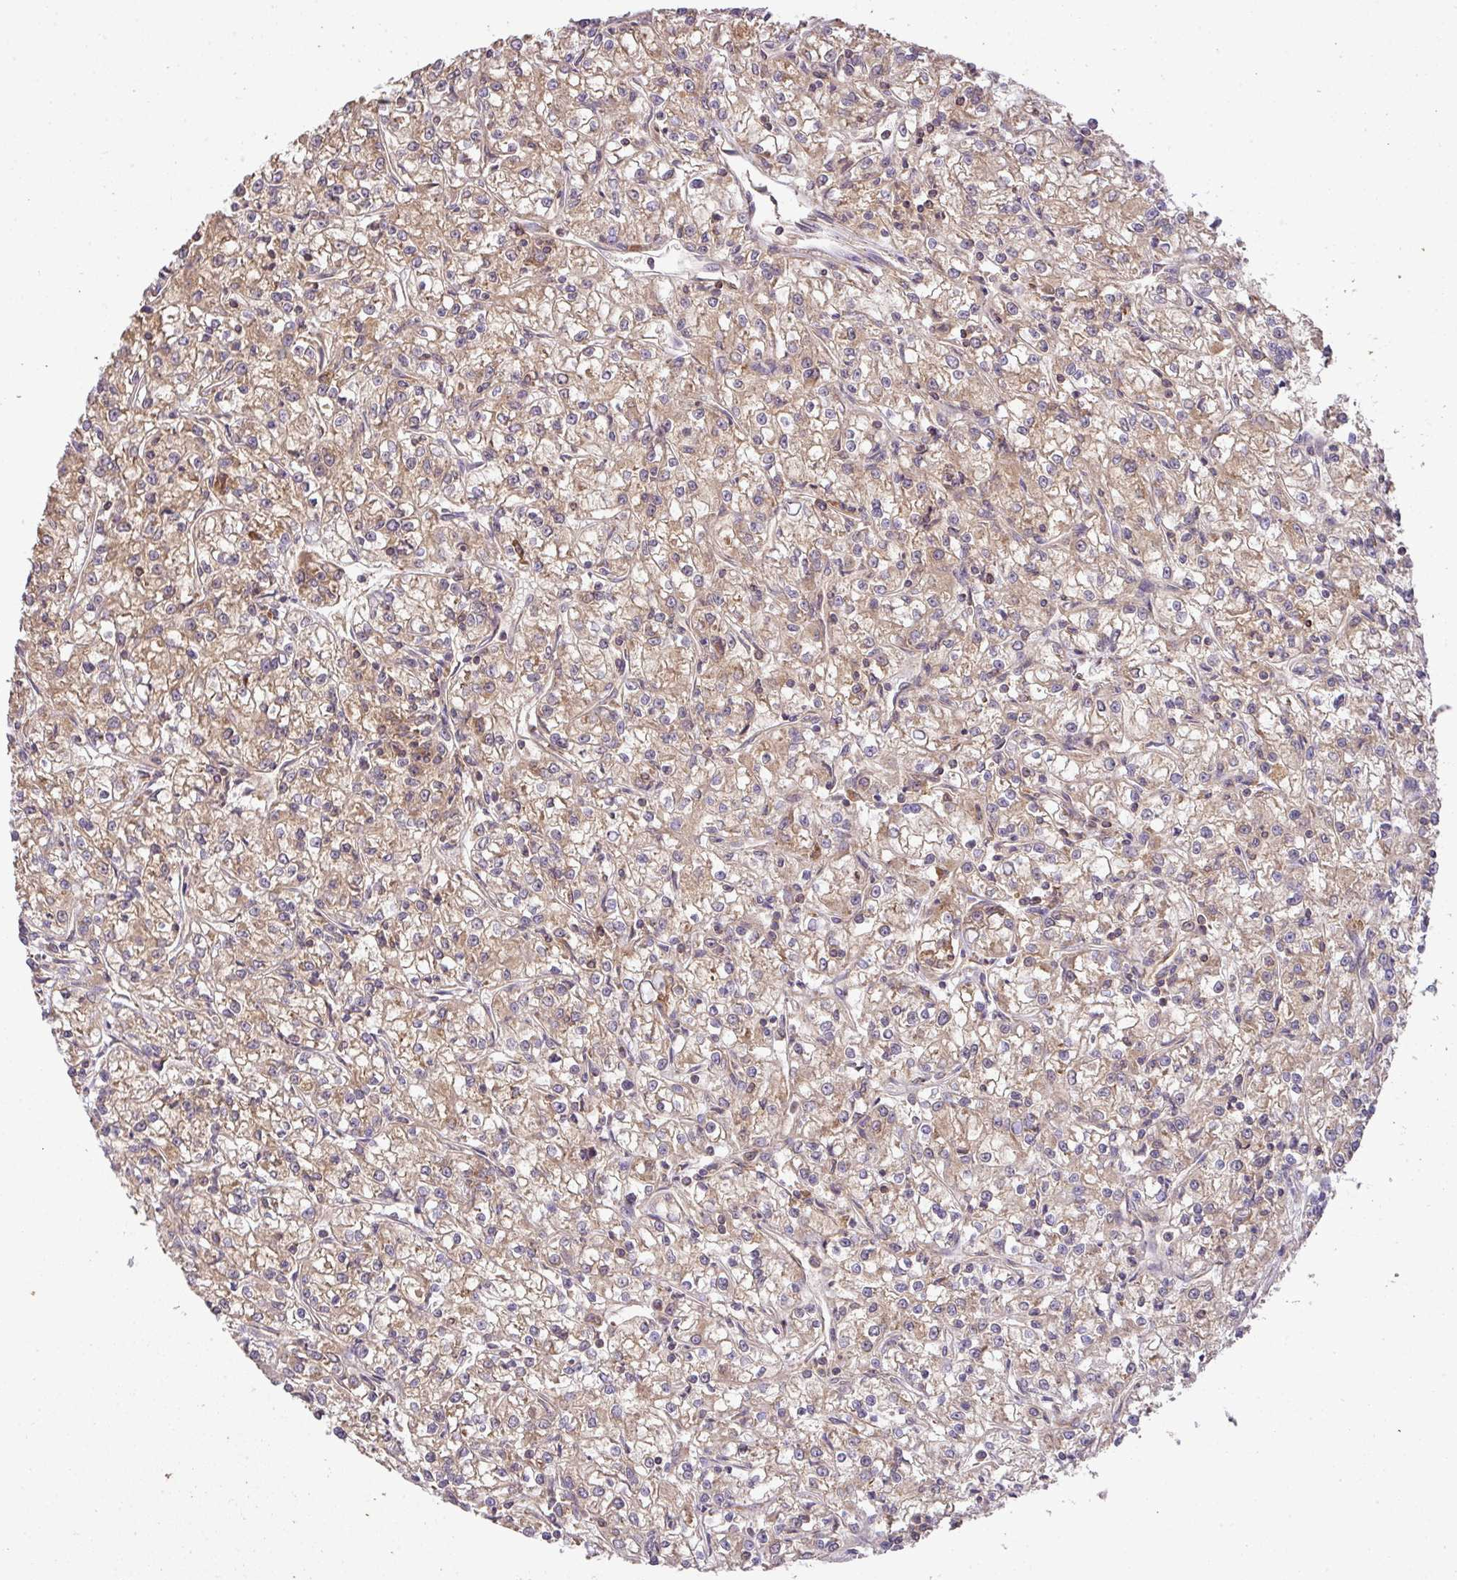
{"staining": {"intensity": "weak", "quantity": ">75%", "location": "cytoplasmic/membranous"}, "tissue": "renal cancer", "cell_type": "Tumor cells", "image_type": "cancer", "snomed": [{"axis": "morphology", "description": "Adenocarcinoma, NOS"}, {"axis": "topography", "description": "Kidney"}], "caption": "Protein staining shows weak cytoplasmic/membranous staining in approximately >75% of tumor cells in renal cancer. The staining was performed using DAB (3,3'-diaminobenzidine) to visualize the protein expression in brown, while the nuclei were stained in blue with hematoxylin (Magnification: 20x).", "gene": "GSPT1", "patient": {"sex": "female", "age": 59}}